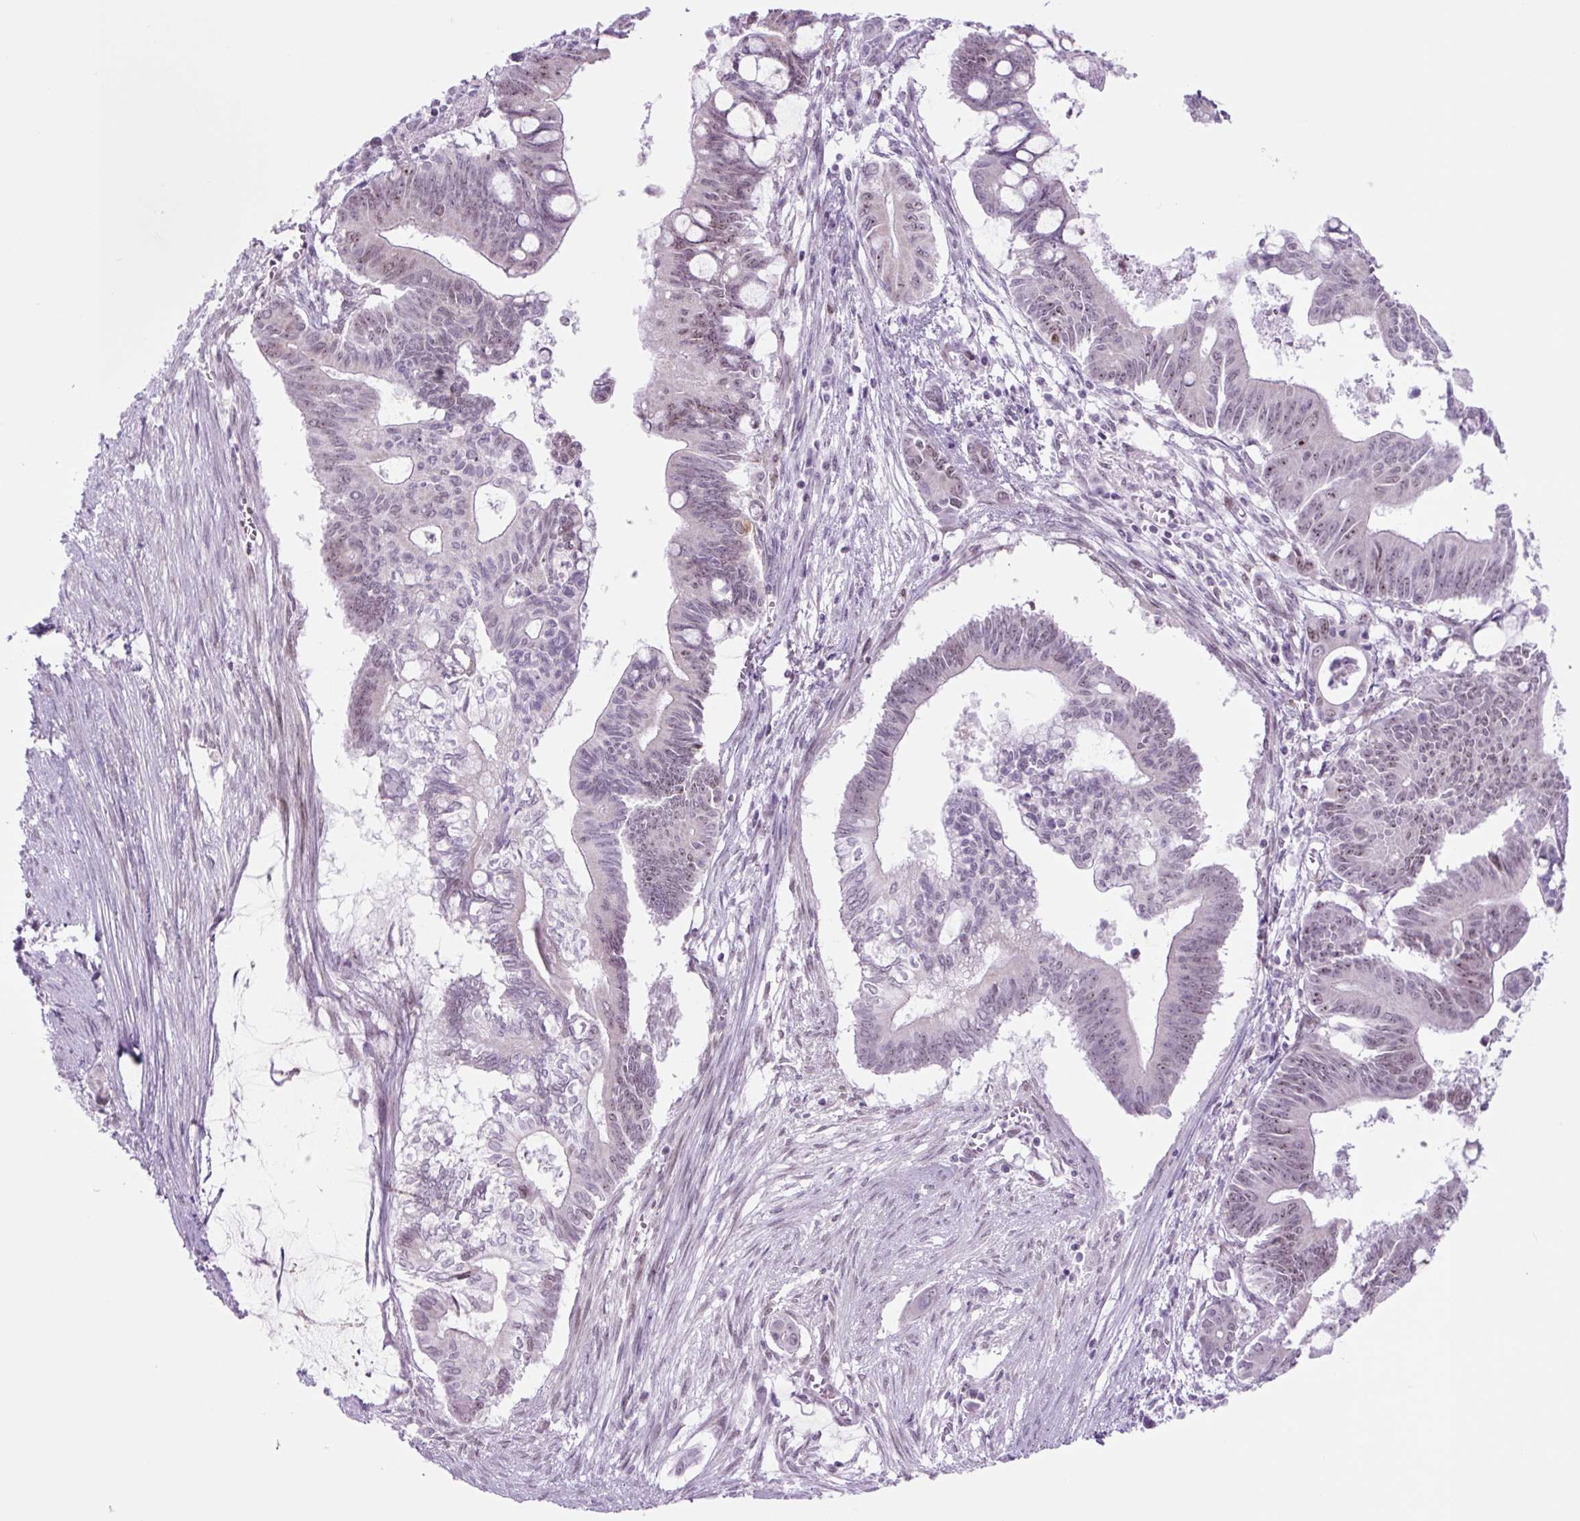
{"staining": {"intensity": "weak", "quantity": "25%-75%", "location": "nuclear"}, "tissue": "pancreatic cancer", "cell_type": "Tumor cells", "image_type": "cancer", "snomed": [{"axis": "morphology", "description": "Adenocarcinoma, NOS"}, {"axis": "topography", "description": "Pancreas"}], "caption": "Adenocarcinoma (pancreatic) stained with DAB IHC exhibits low levels of weak nuclear positivity in about 25%-75% of tumor cells. (DAB = brown stain, brightfield microscopy at high magnification).", "gene": "RRS1", "patient": {"sex": "male", "age": 68}}